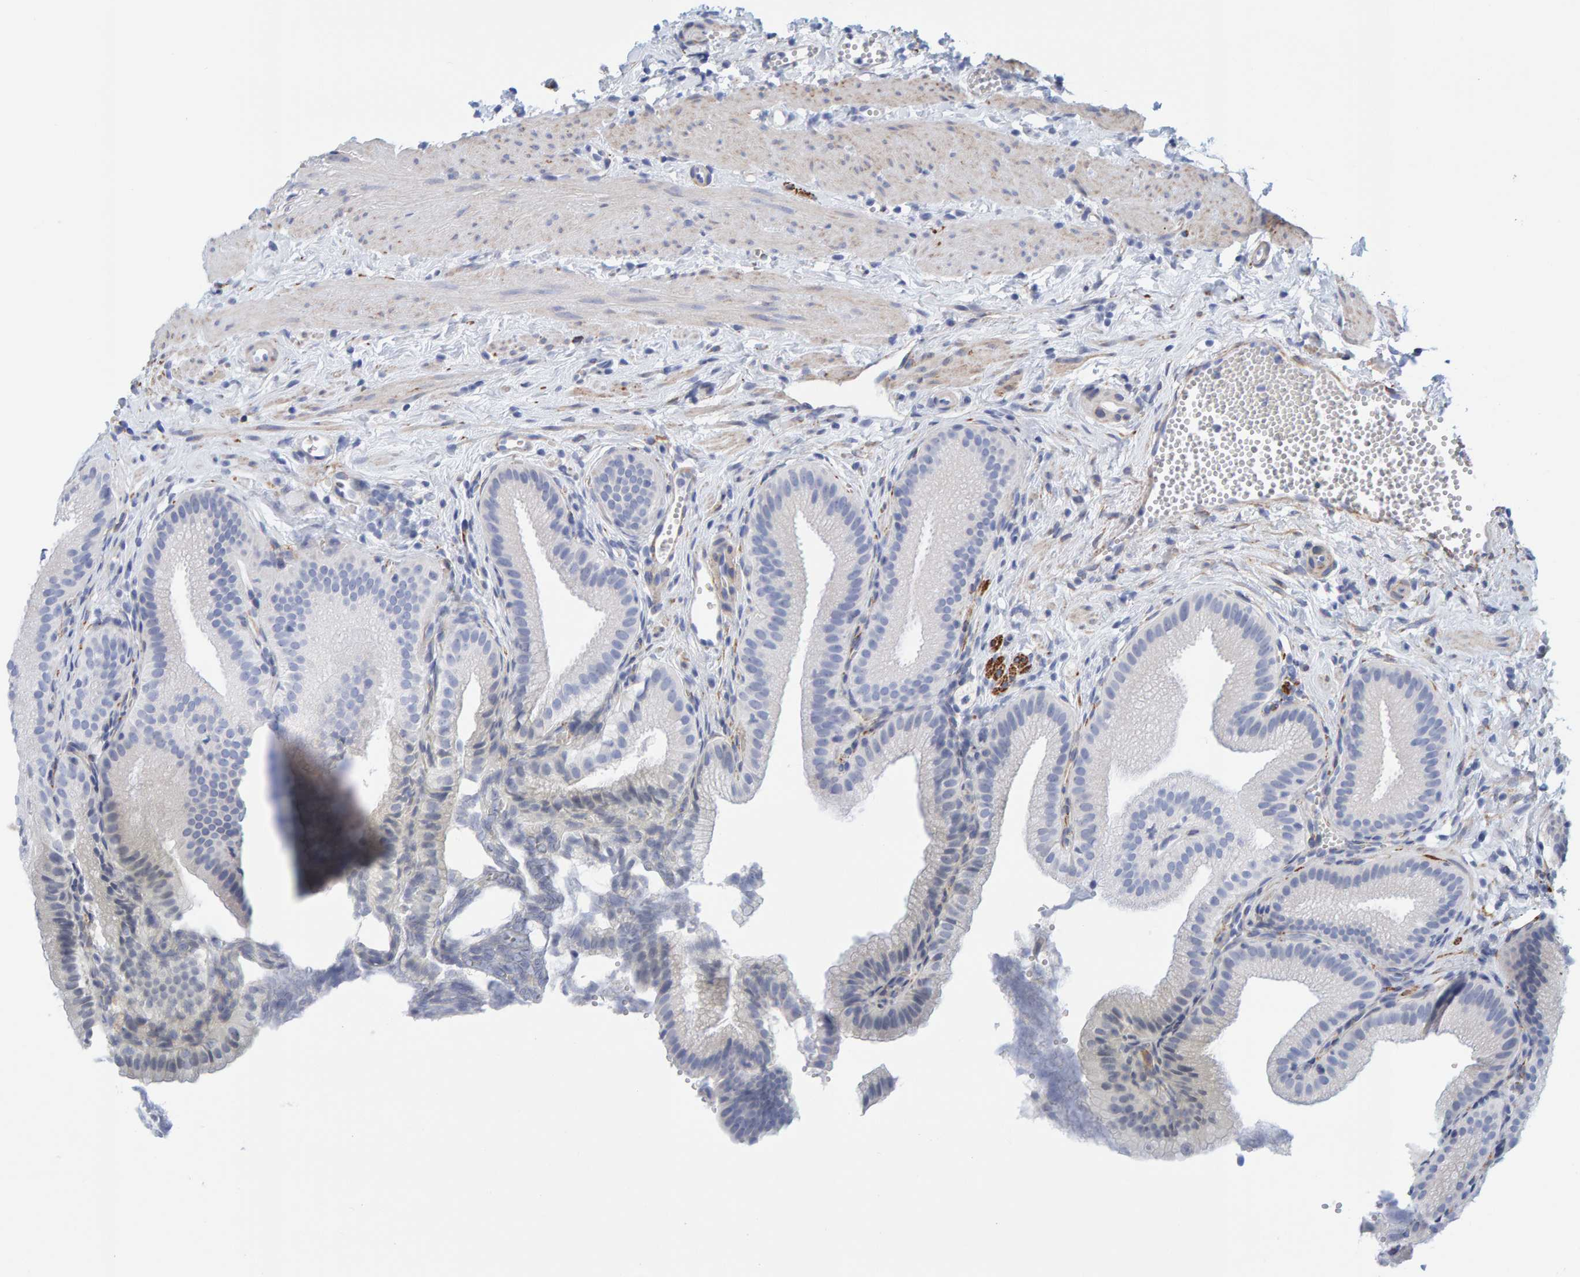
{"staining": {"intensity": "negative", "quantity": "none", "location": "none"}, "tissue": "gallbladder", "cell_type": "Glandular cells", "image_type": "normal", "snomed": [{"axis": "morphology", "description": "Normal tissue, NOS"}, {"axis": "topography", "description": "Gallbladder"}], "caption": "Immunohistochemistry (IHC) micrograph of unremarkable gallbladder: gallbladder stained with DAB (3,3'-diaminobenzidine) exhibits no significant protein expression in glandular cells.", "gene": "MAP1B", "patient": {"sex": "male", "age": 38}}